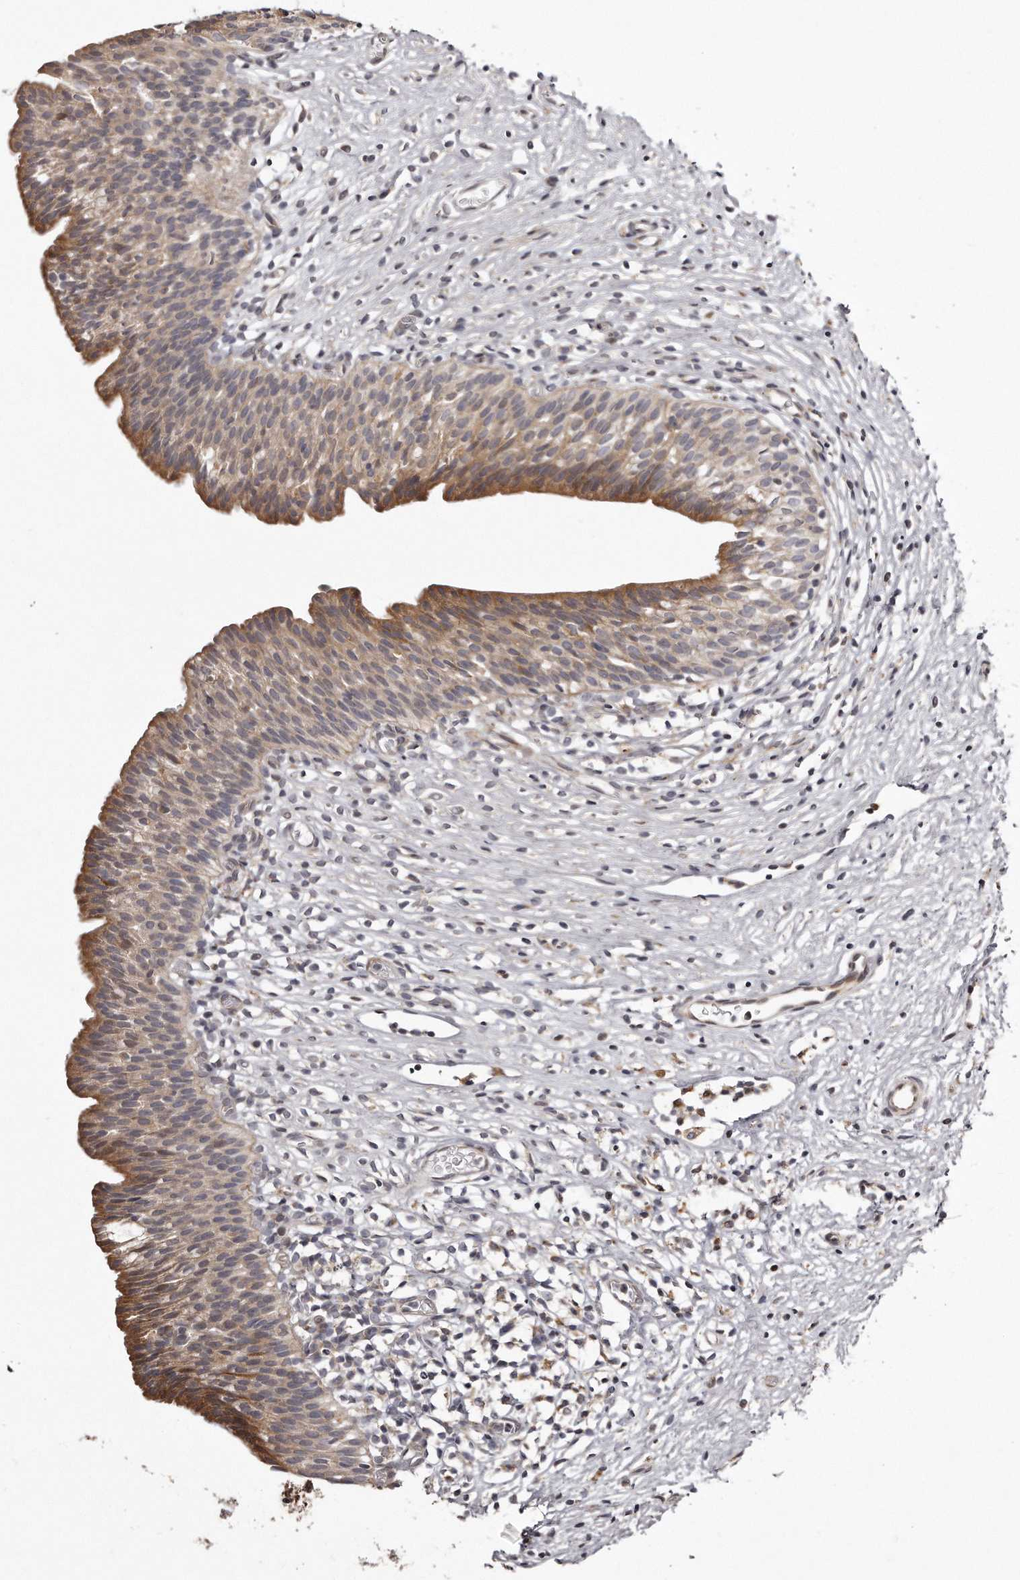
{"staining": {"intensity": "moderate", "quantity": "25%-75%", "location": "cytoplasmic/membranous"}, "tissue": "urinary bladder", "cell_type": "Urothelial cells", "image_type": "normal", "snomed": [{"axis": "morphology", "description": "Normal tissue, NOS"}, {"axis": "topography", "description": "Urinary bladder"}], "caption": "Protein expression analysis of benign urinary bladder exhibits moderate cytoplasmic/membranous staining in approximately 25%-75% of urothelial cells. The staining was performed using DAB, with brown indicating positive protein expression. Nuclei are stained blue with hematoxylin.", "gene": "TRAPPC14", "patient": {"sex": "male", "age": 1}}